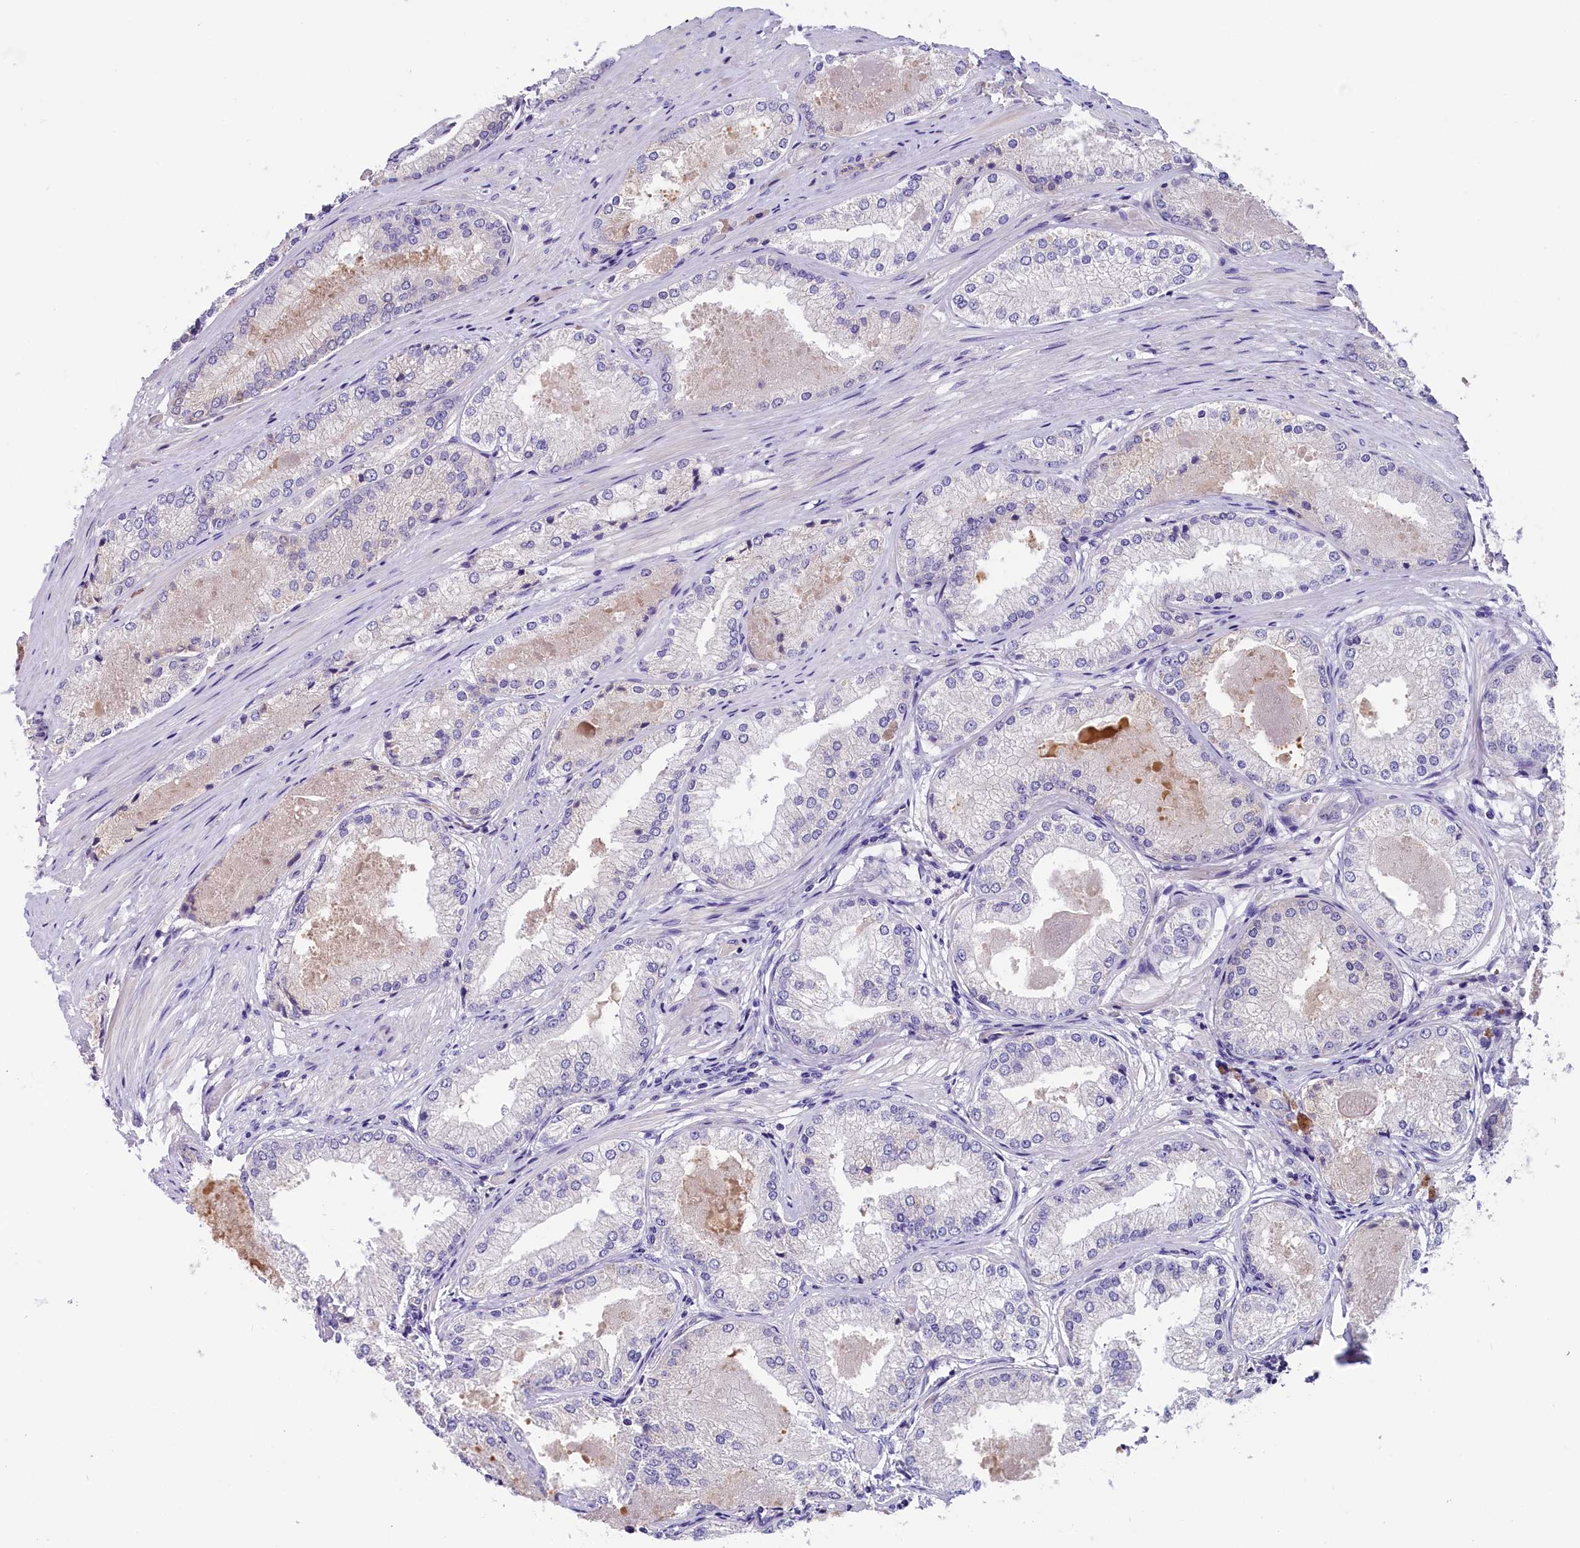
{"staining": {"intensity": "negative", "quantity": "none", "location": "none"}, "tissue": "prostate cancer", "cell_type": "Tumor cells", "image_type": "cancer", "snomed": [{"axis": "morphology", "description": "Adenocarcinoma, Low grade"}, {"axis": "topography", "description": "Prostate"}], "caption": "Immunohistochemical staining of human adenocarcinoma (low-grade) (prostate) displays no significant positivity in tumor cells.", "gene": "CCDC32", "patient": {"sex": "male", "age": 68}}